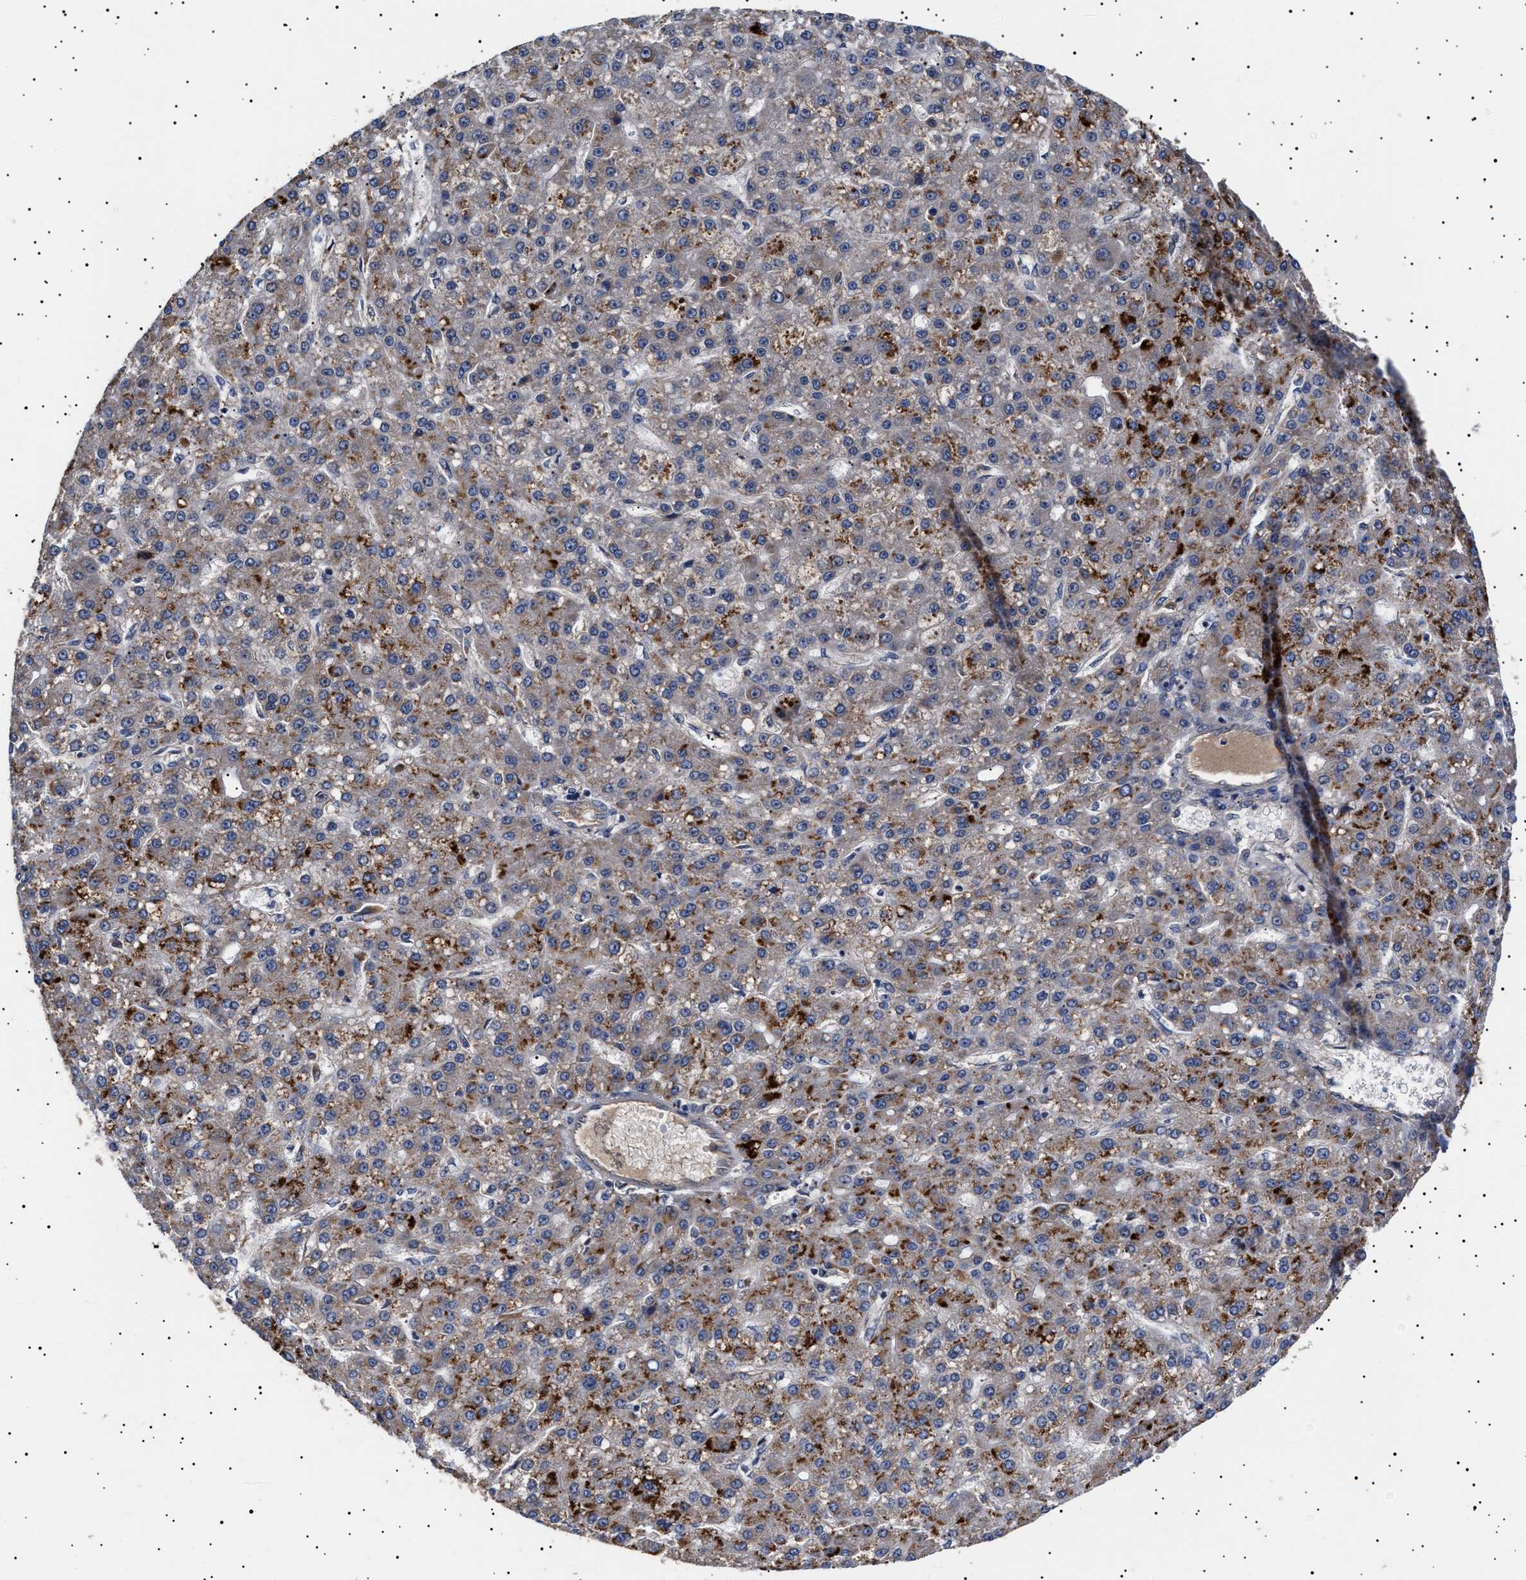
{"staining": {"intensity": "moderate", "quantity": ">75%", "location": "cytoplasmic/membranous"}, "tissue": "liver cancer", "cell_type": "Tumor cells", "image_type": "cancer", "snomed": [{"axis": "morphology", "description": "Carcinoma, Hepatocellular, NOS"}, {"axis": "topography", "description": "Liver"}], "caption": "Protein staining of liver cancer (hepatocellular carcinoma) tissue reveals moderate cytoplasmic/membranous positivity in about >75% of tumor cells.", "gene": "KRBA1", "patient": {"sex": "male", "age": 67}}